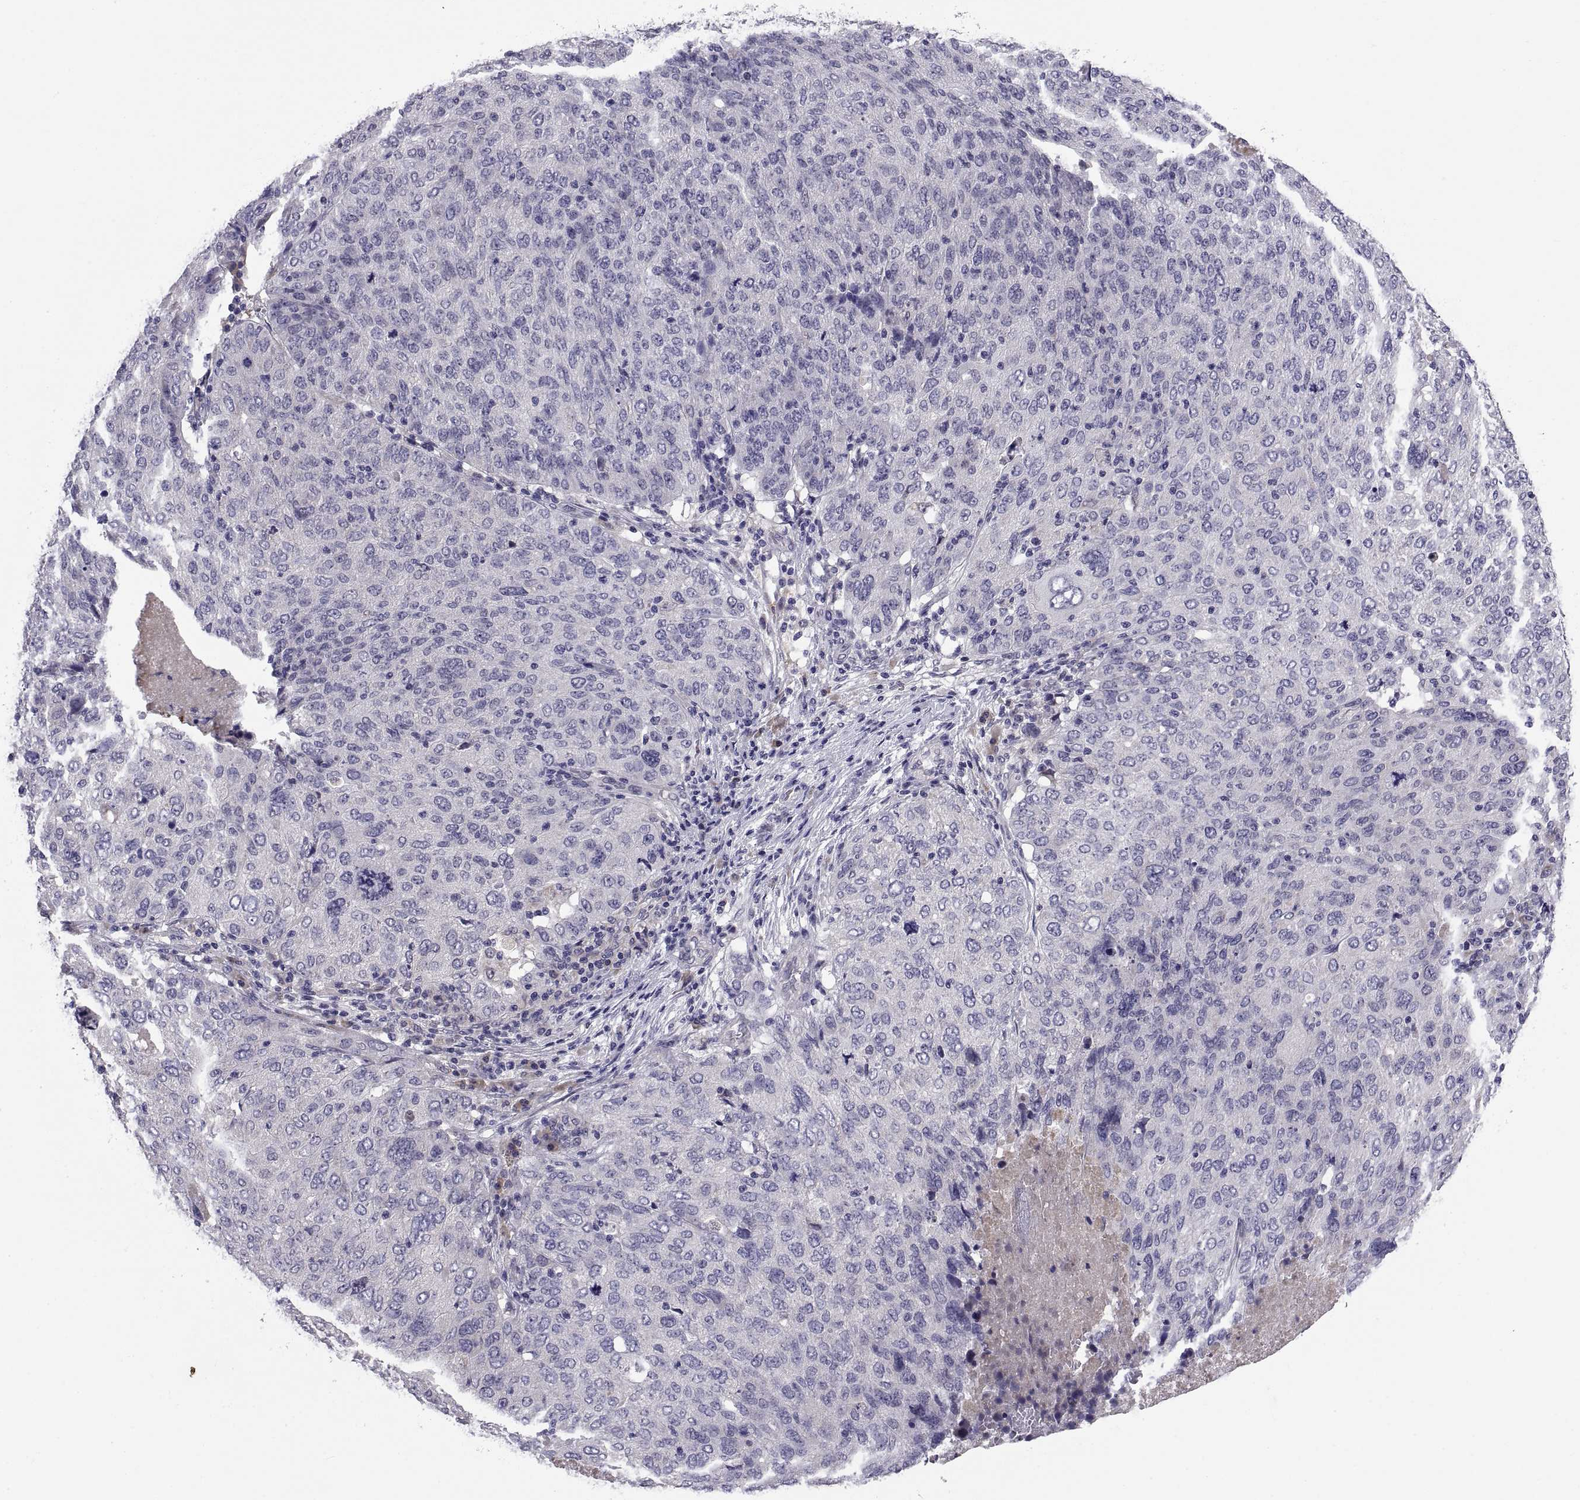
{"staining": {"intensity": "negative", "quantity": "none", "location": "none"}, "tissue": "ovarian cancer", "cell_type": "Tumor cells", "image_type": "cancer", "snomed": [{"axis": "morphology", "description": "Carcinoma, endometroid"}, {"axis": "topography", "description": "Ovary"}], "caption": "Image shows no significant protein staining in tumor cells of ovarian cancer. (Brightfield microscopy of DAB (3,3'-diaminobenzidine) immunohistochemistry at high magnification).", "gene": "PKP1", "patient": {"sex": "female", "age": 58}}